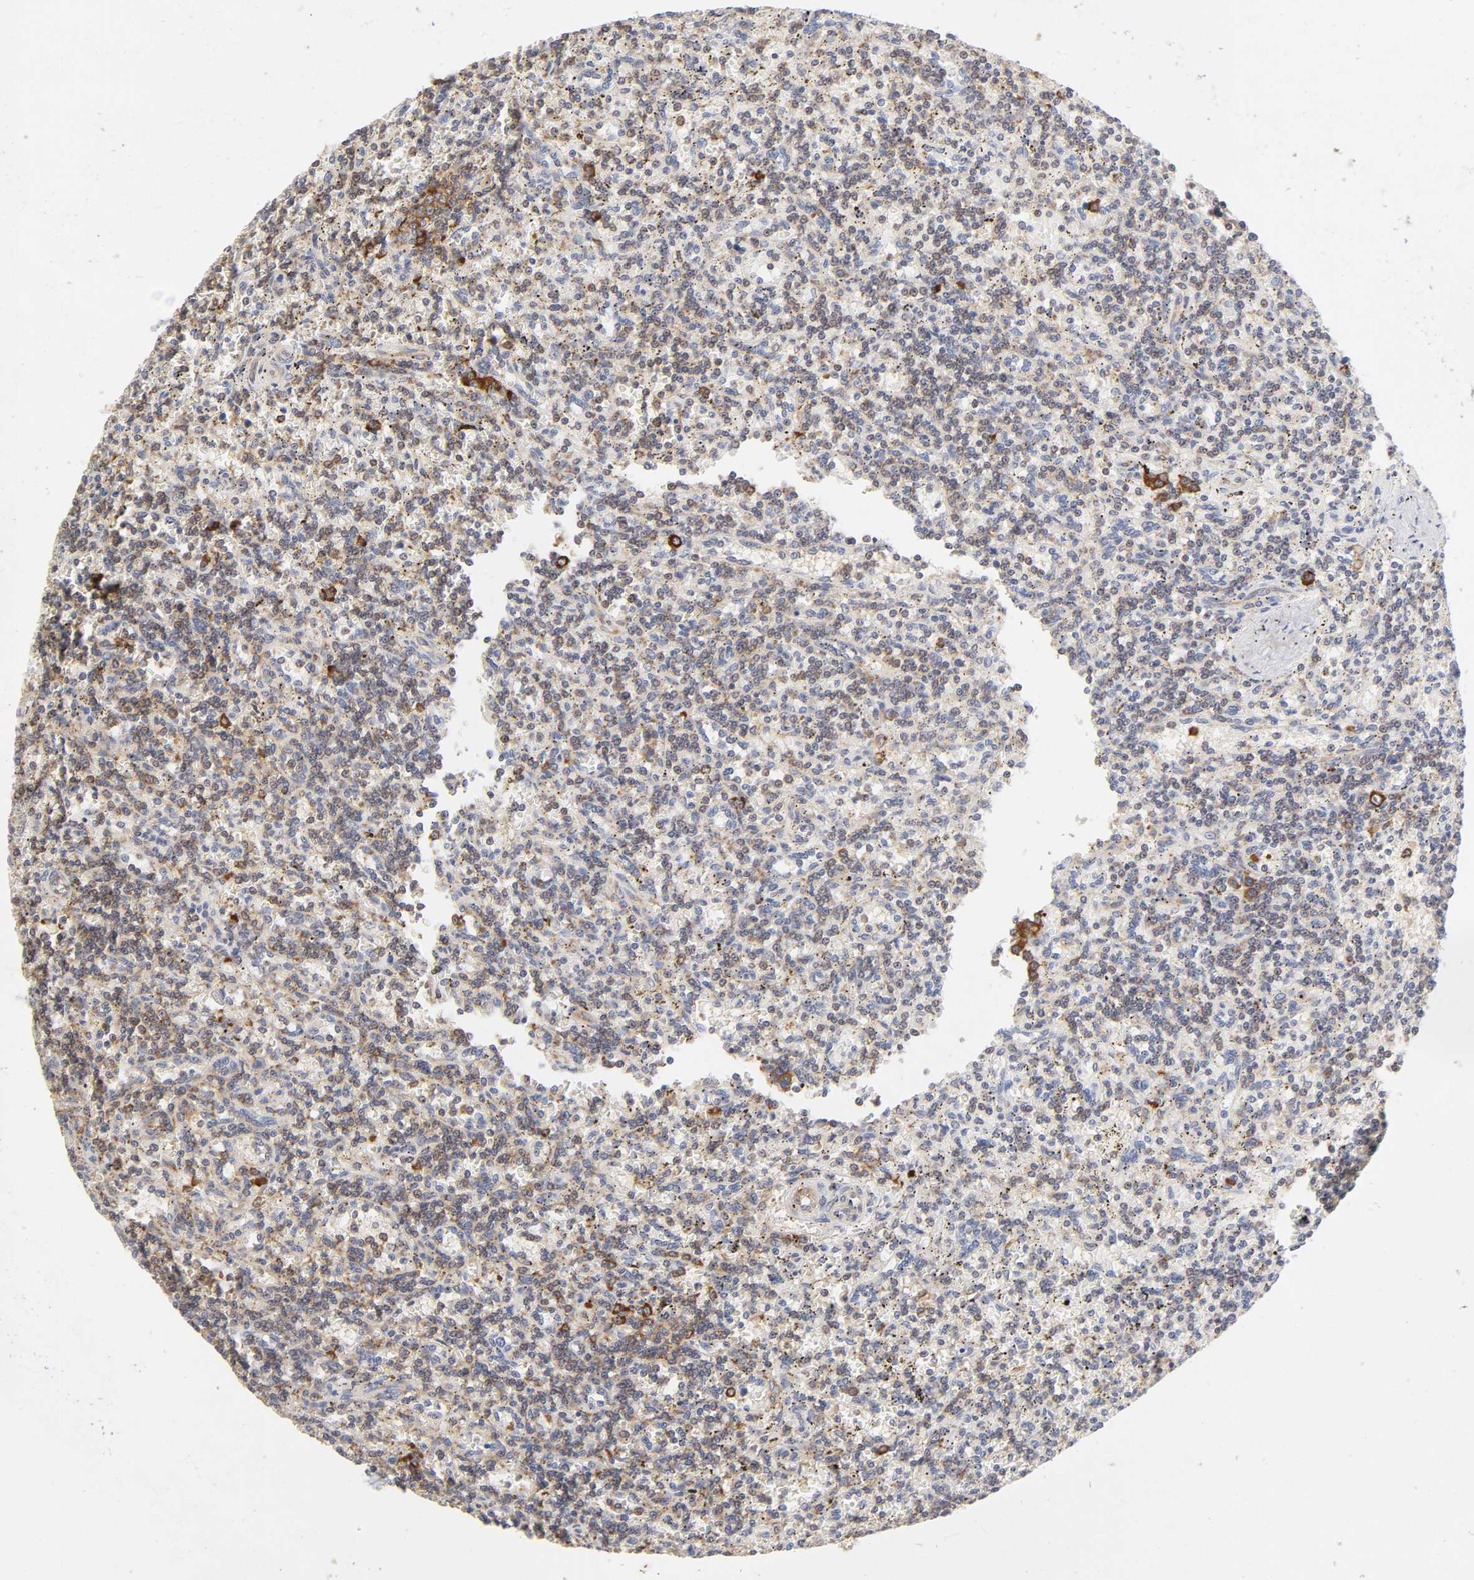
{"staining": {"intensity": "moderate", "quantity": "25%-75%", "location": "cytoplasmic/membranous"}, "tissue": "lymphoma", "cell_type": "Tumor cells", "image_type": "cancer", "snomed": [{"axis": "morphology", "description": "Malignant lymphoma, non-Hodgkin's type, Low grade"}, {"axis": "topography", "description": "Spleen"}], "caption": "The image shows immunohistochemical staining of malignant lymphoma, non-Hodgkin's type (low-grade). There is moderate cytoplasmic/membranous expression is seen in about 25%-75% of tumor cells.", "gene": "RPL14", "patient": {"sex": "male", "age": 73}}